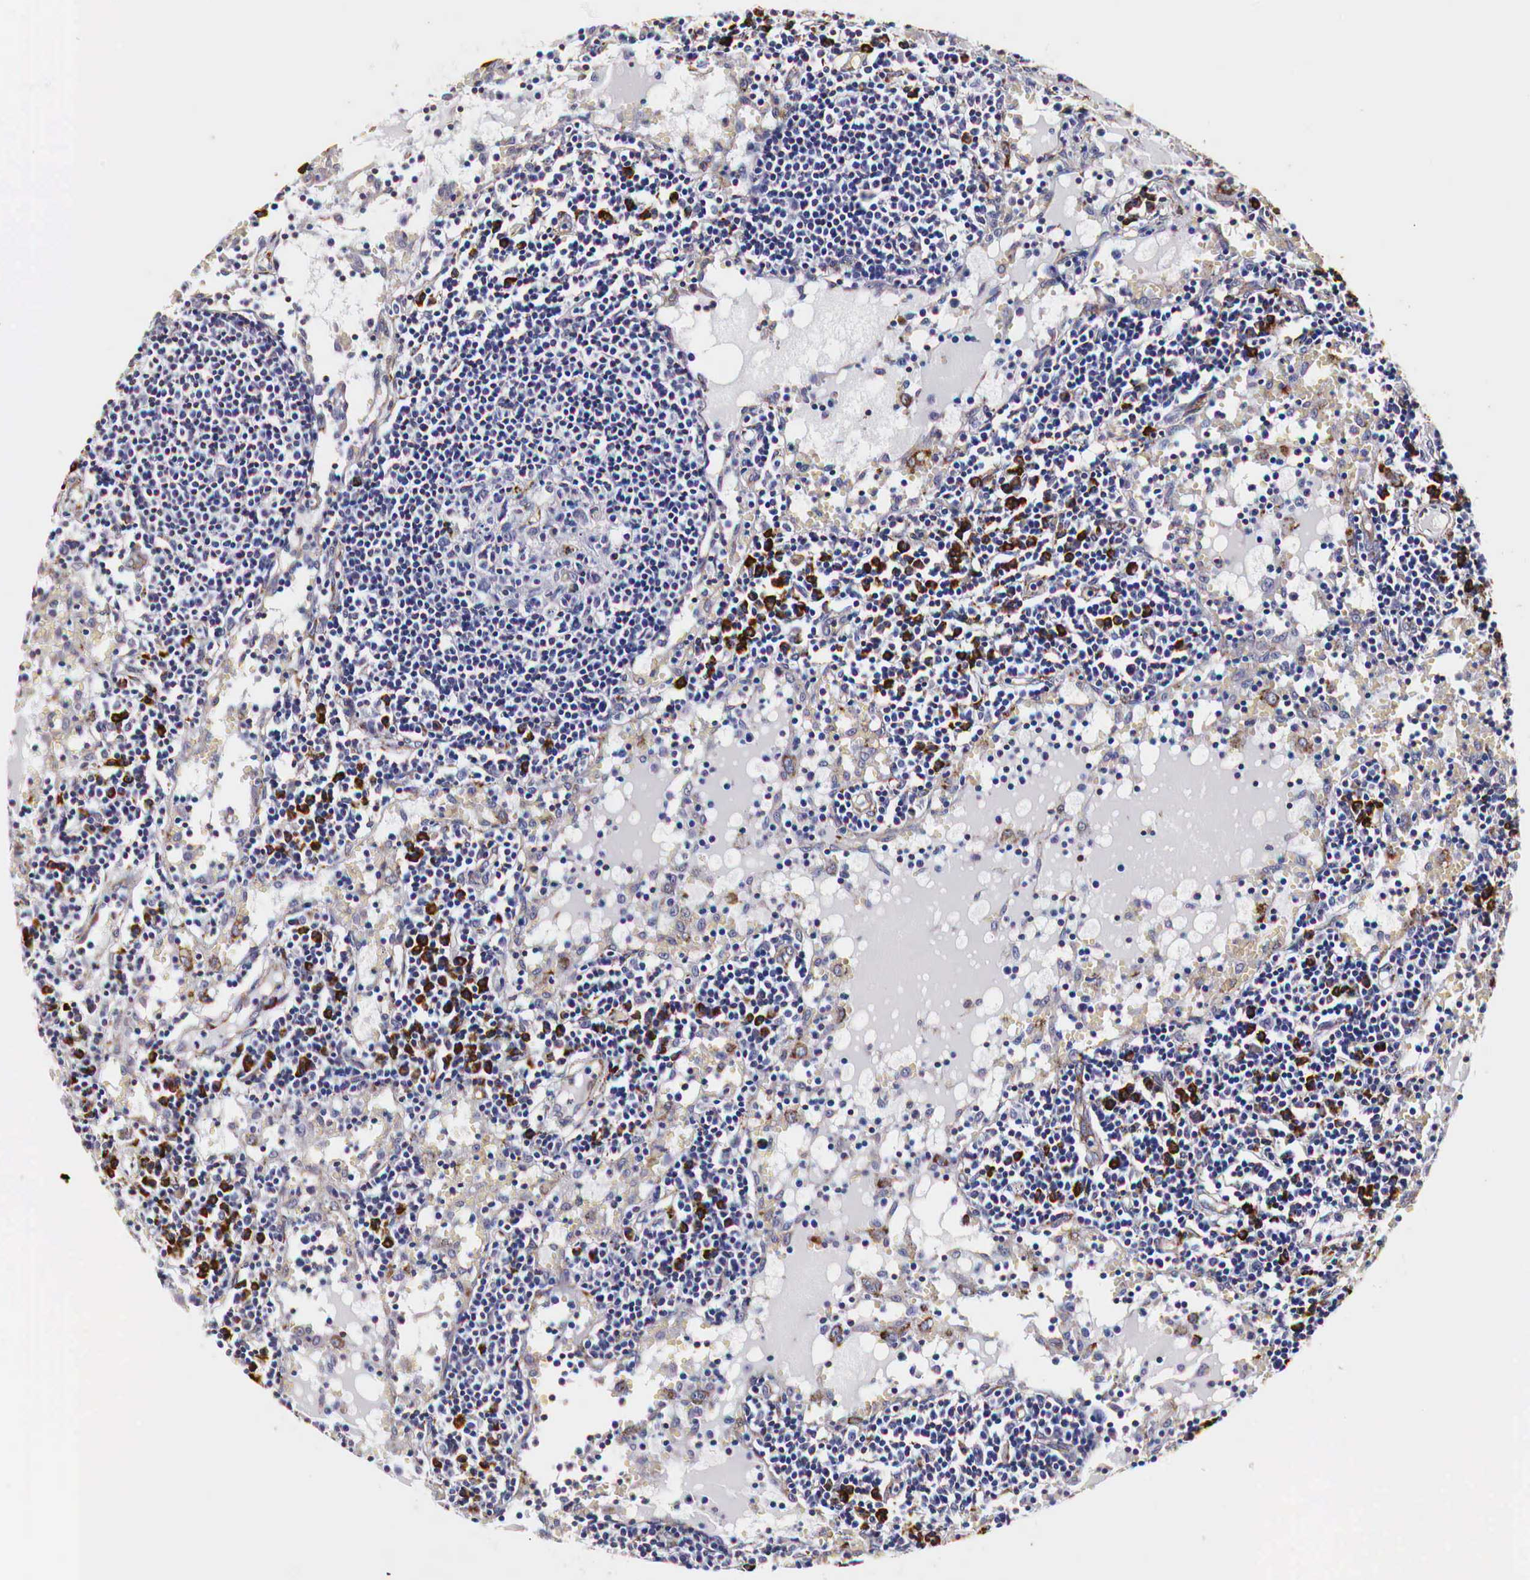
{"staining": {"intensity": "weak", "quantity": "<25%", "location": "cytoplasmic/membranous"}, "tissue": "lymph node", "cell_type": "Germinal center cells", "image_type": "normal", "snomed": [{"axis": "morphology", "description": "Normal tissue, NOS"}, {"axis": "topography", "description": "Lymph node"}], "caption": "The immunohistochemistry micrograph has no significant expression in germinal center cells of lymph node.", "gene": "CKAP4", "patient": {"sex": "female", "age": 55}}